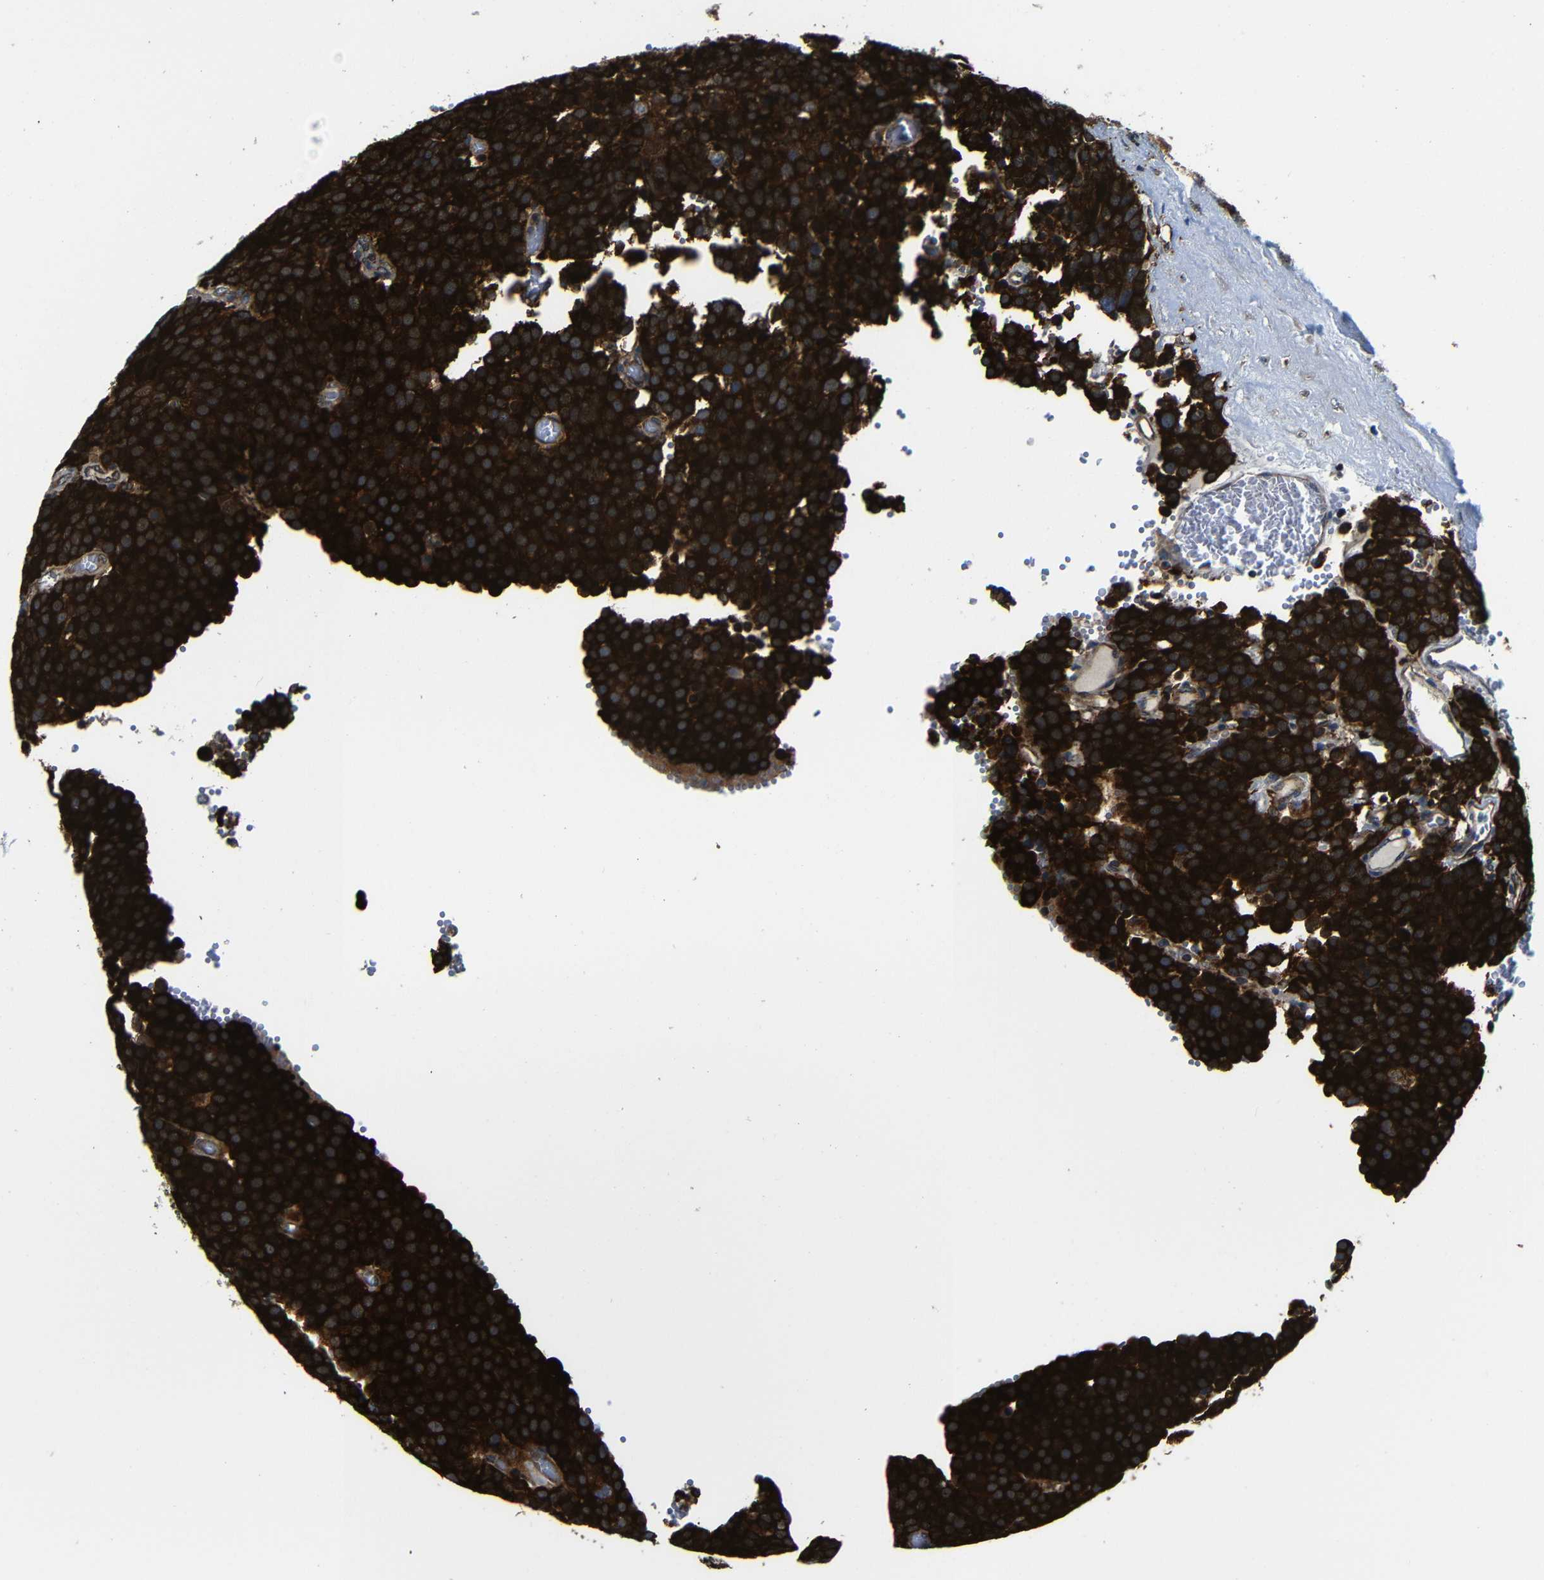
{"staining": {"intensity": "strong", "quantity": ">75%", "location": "cytoplasmic/membranous"}, "tissue": "testis cancer", "cell_type": "Tumor cells", "image_type": "cancer", "snomed": [{"axis": "morphology", "description": "Normal tissue, NOS"}, {"axis": "morphology", "description": "Seminoma, NOS"}, {"axis": "topography", "description": "Testis"}], "caption": "Tumor cells demonstrate strong cytoplasmic/membranous expression in about >75% of cells in testis cancer (seminoma).", "gene": "ABCE1", "patient": {"sex": "male", "age": 71}}